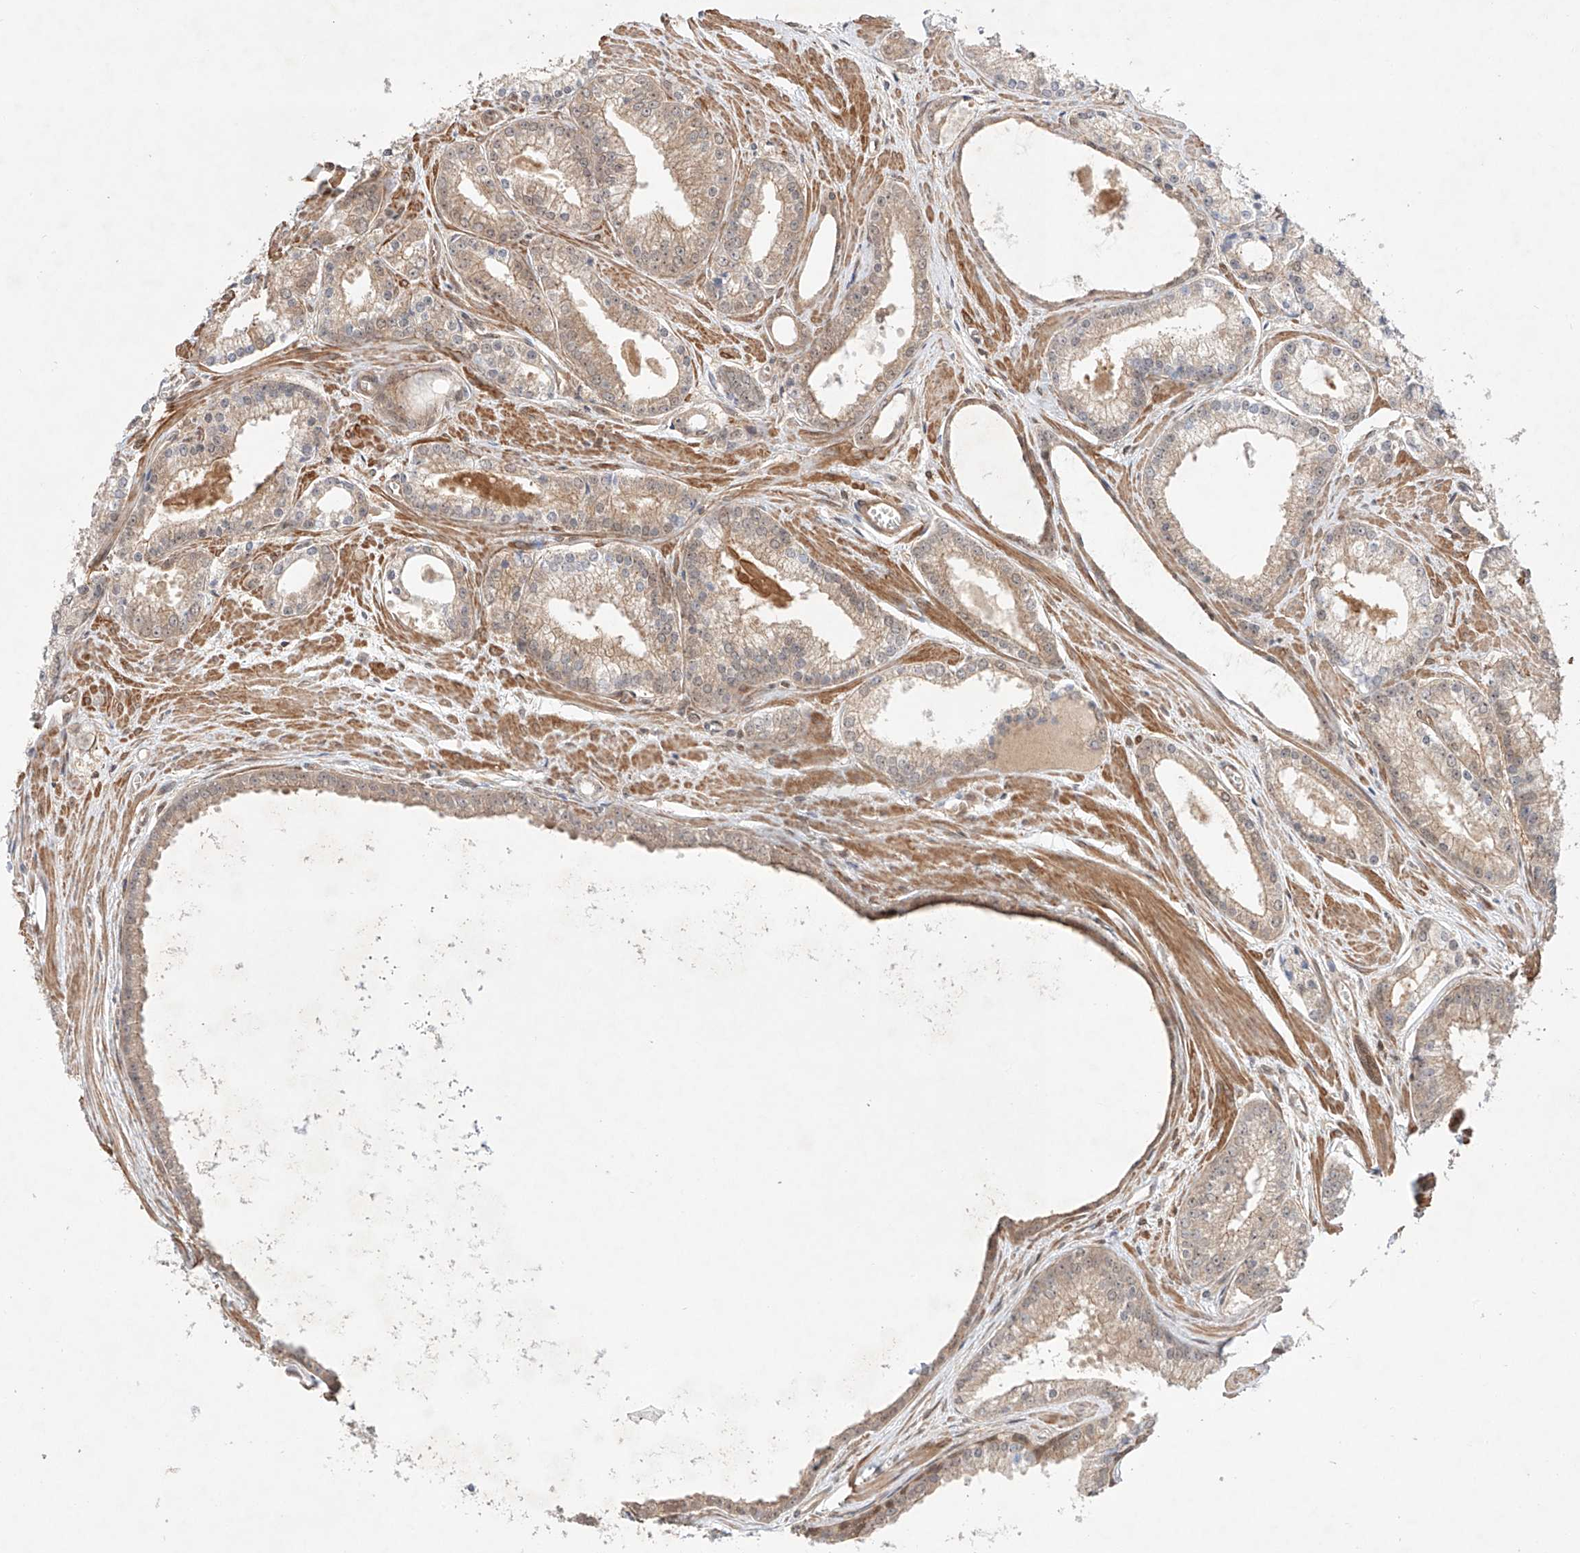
{"staining": {"intensity": "weak", "quantity": "25%-75%", "location": "cytoplasmic/membranous"}, "tissue": "prostate cancer", "cell_type": "Tumor cells", "image_type": "cancer", "snomed": [{"axis": "morphology", "description": "Adenocarcinoma, Low grade"}, {"axis": "topography", "description": "Prostate"}], "caption": "Protein analysis of prostate cancer (adenocarcinoma (low-grade)) tissue exhibits weak cytoplasmic/membranous expression in approximately 25%-75% of tumor cells.", "gene": "TSR2", "patient": {"sex": "male", "age": 54}}